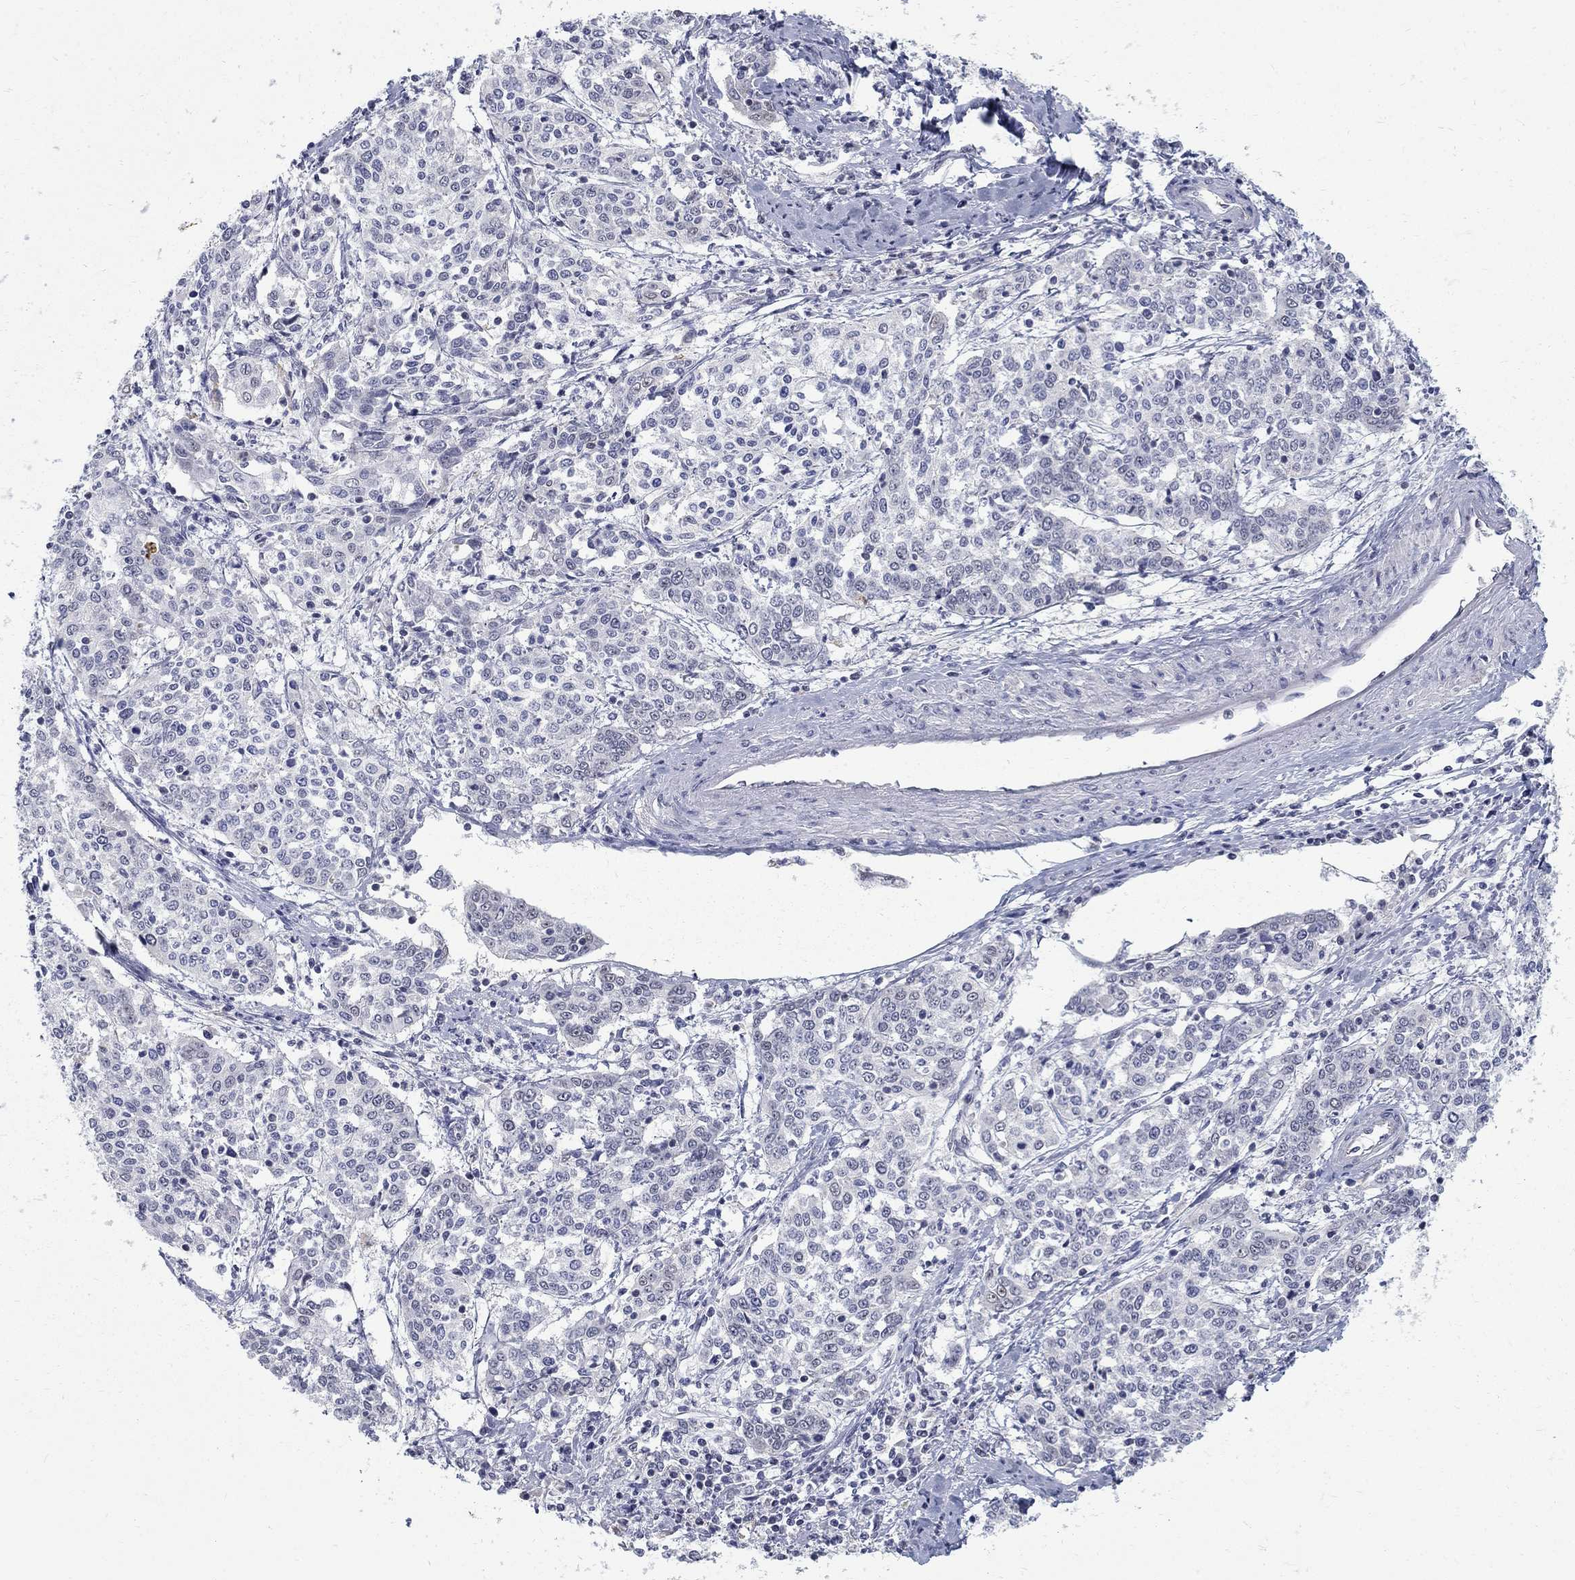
{"staining": {"intensity": "negative", "quantity": "none", "location": "none"}, "tissue": "cervical cancer", "cell_type": "Tumor cells", "image_type": "cancer", "snomed": [{"axis": "morphology", "description": "Squamous cell carcinoma, NOS"}, {"axis": "topography", "description": "Cervix"}], "caption": "Immunohistochemistry photomicrograph of cervical squamous cell carcinoma stained for a protein (brown), which reveals no expression in tumor cells. Brightfield microscopy of IHC stained with DAB (3,3'-diaminobenzidine) (brown) and hematoxylin (blue), captured at high magnification.", "gene": "GCFC2", "patient": {"sex": "female", "age": 41}}